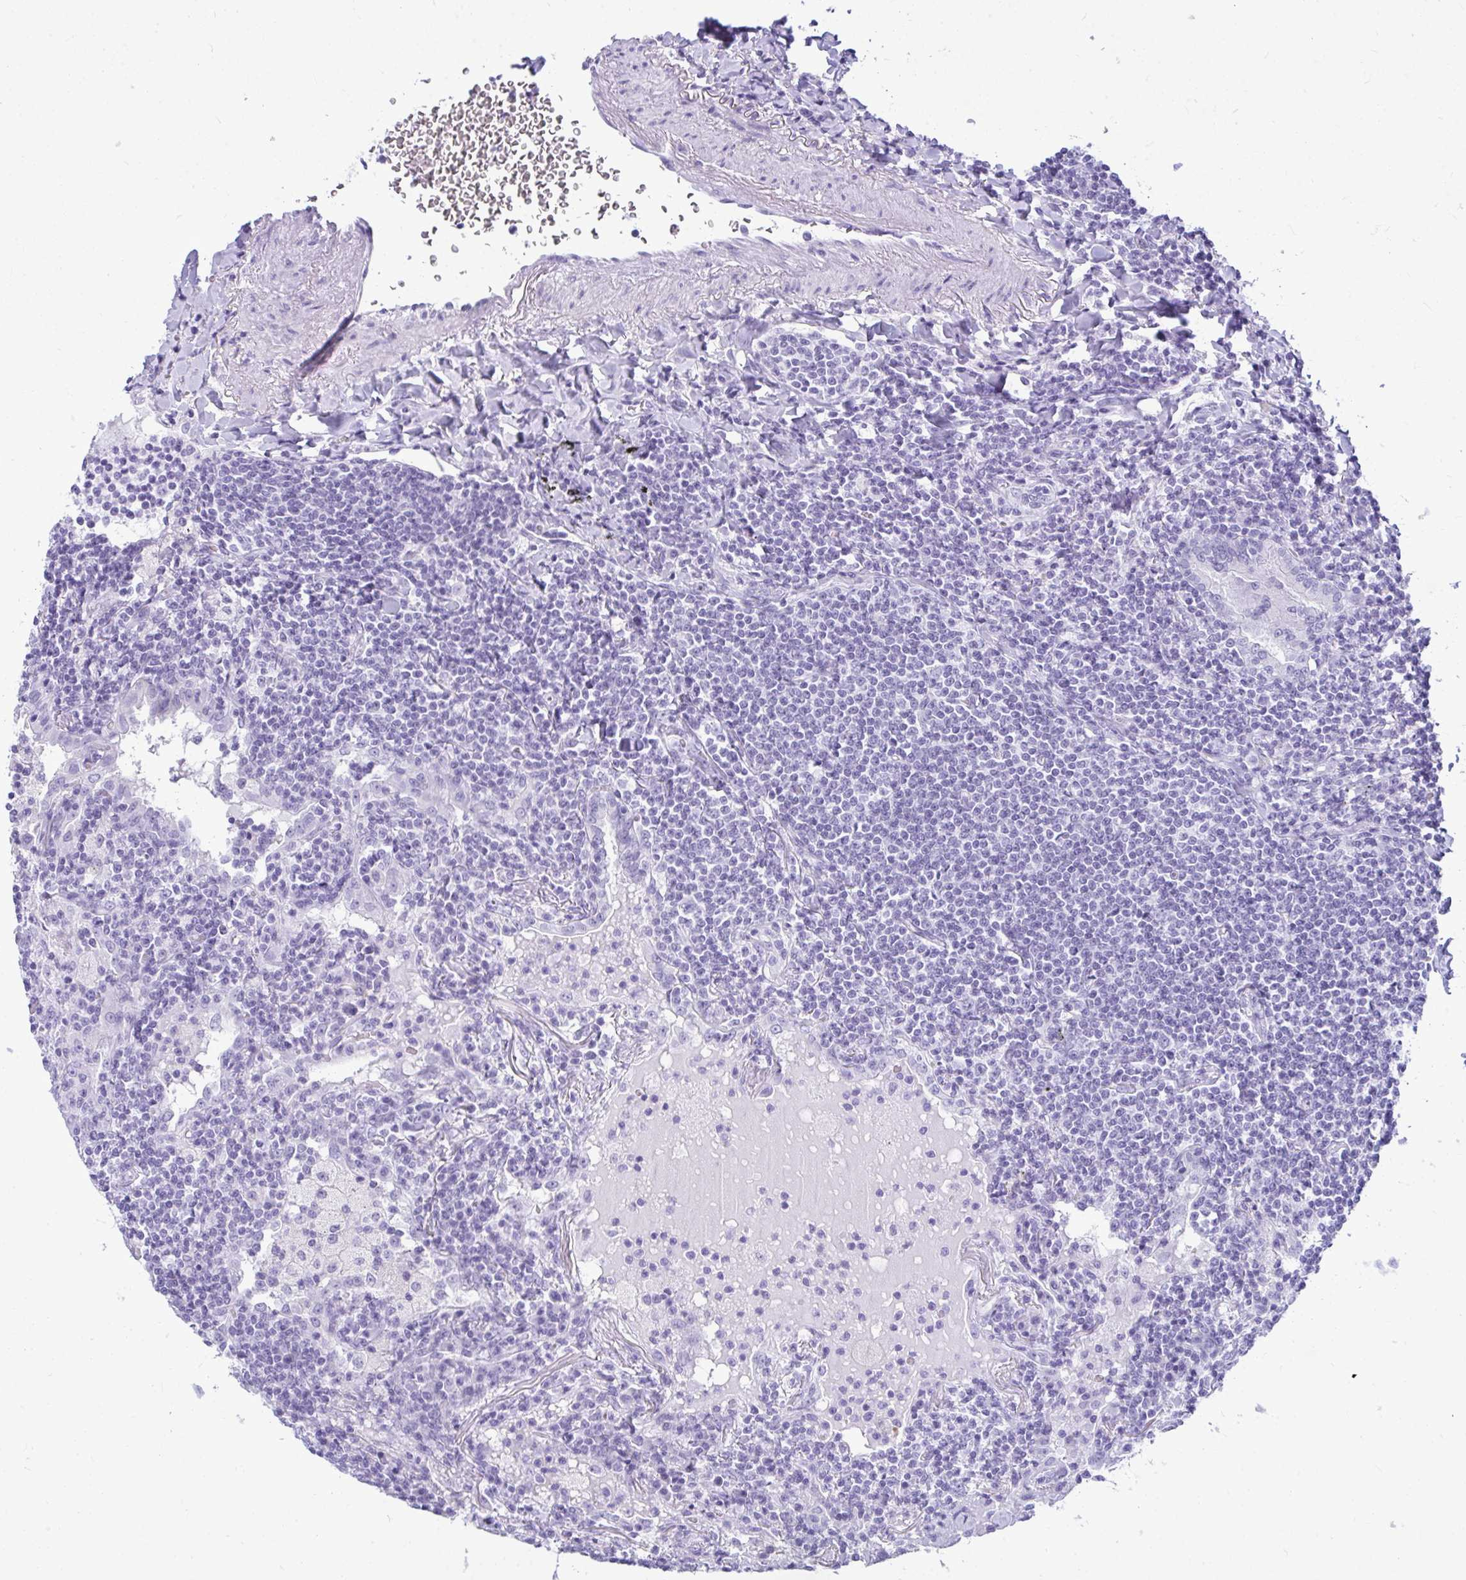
{"staining": {"intensity": "negative", "quantity": "none", "location": "none"}, "tissue": "lymphoma", "cell_type": "Tumor cells", "image_type": "cancer", "snomed": [{"axis": "morphology", "description": "Malignant lymphoma, non-Hodgkin's type, Low grade"}, {"axis": "topography", "description": "Lung"}], "caption": "This image is of malignant lymphoma, non-Hodgkin's type (low-grade) stained with immunohistochemistry to label a protein in brown with the nuclei are counter-stained blue. There is no staining in tumor cells.", "gene": "CLGN", "patient": {"sex": "female", "age": 71}}